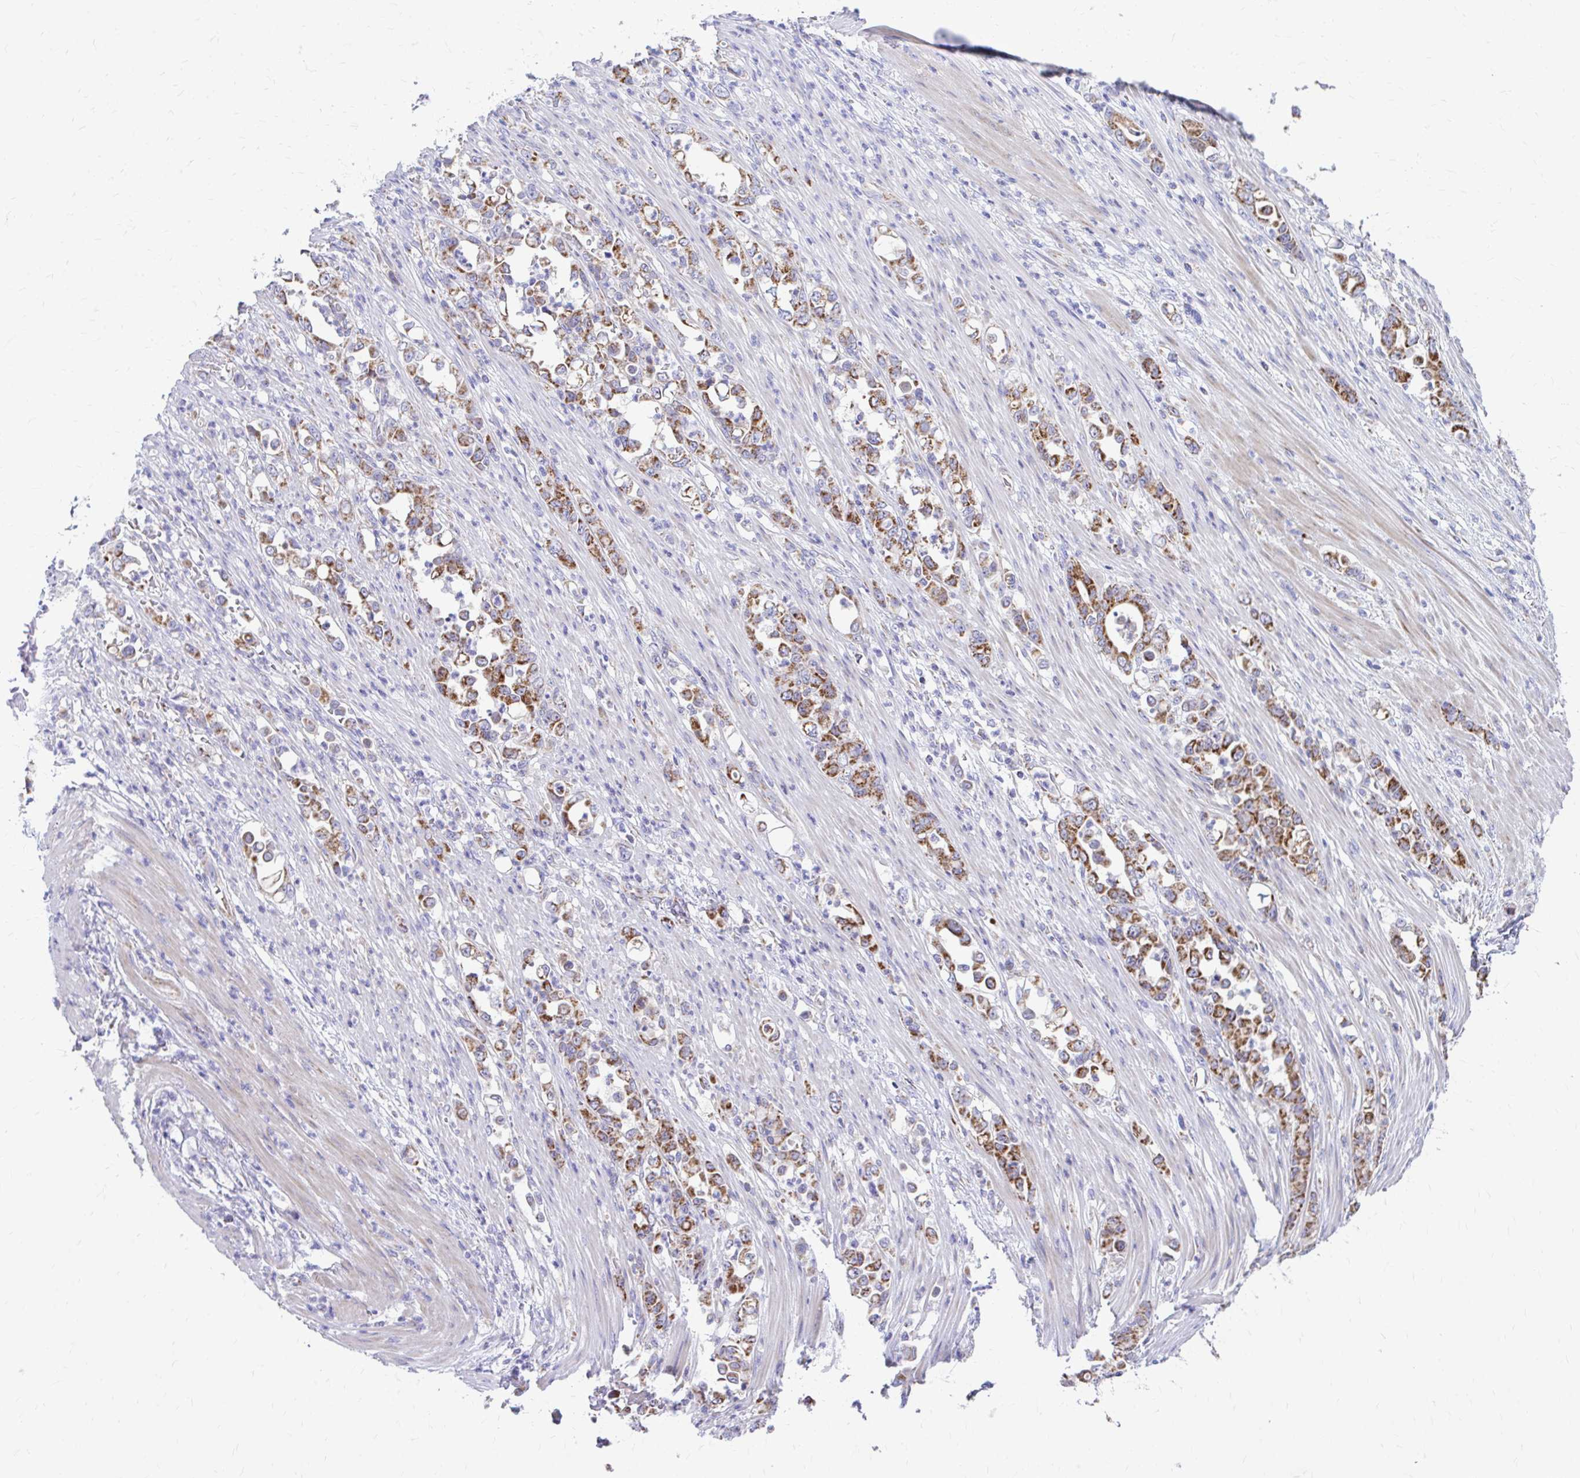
{"staining": {"intensity": "strong", "quantity": ">75%", "location": "cytoplasmic/membranous"}, "tissue": "stomach cancer", "cell_type": "Tumor cells", "image_type": "cancer", "snomed": [{"axis": "morphology", "description": "Normal tissue, NOS"}, {"axis": "morphology", "description": "Adenocarcinoma, NOS"}, {"axis": "topography", "description": "Stomach"}], "caption": "High-magnification brightfield microscopy of stomach cancer (adenocarcinoma) stained with DAB (brown) and counterstained with hematoxylin (blue). tumor cells exhibit strong cytoplasmic/membranous positivity is present in about>75% of cells.", "gene": "MRPL19", "patient": {"sex": "female", "age": 79}}